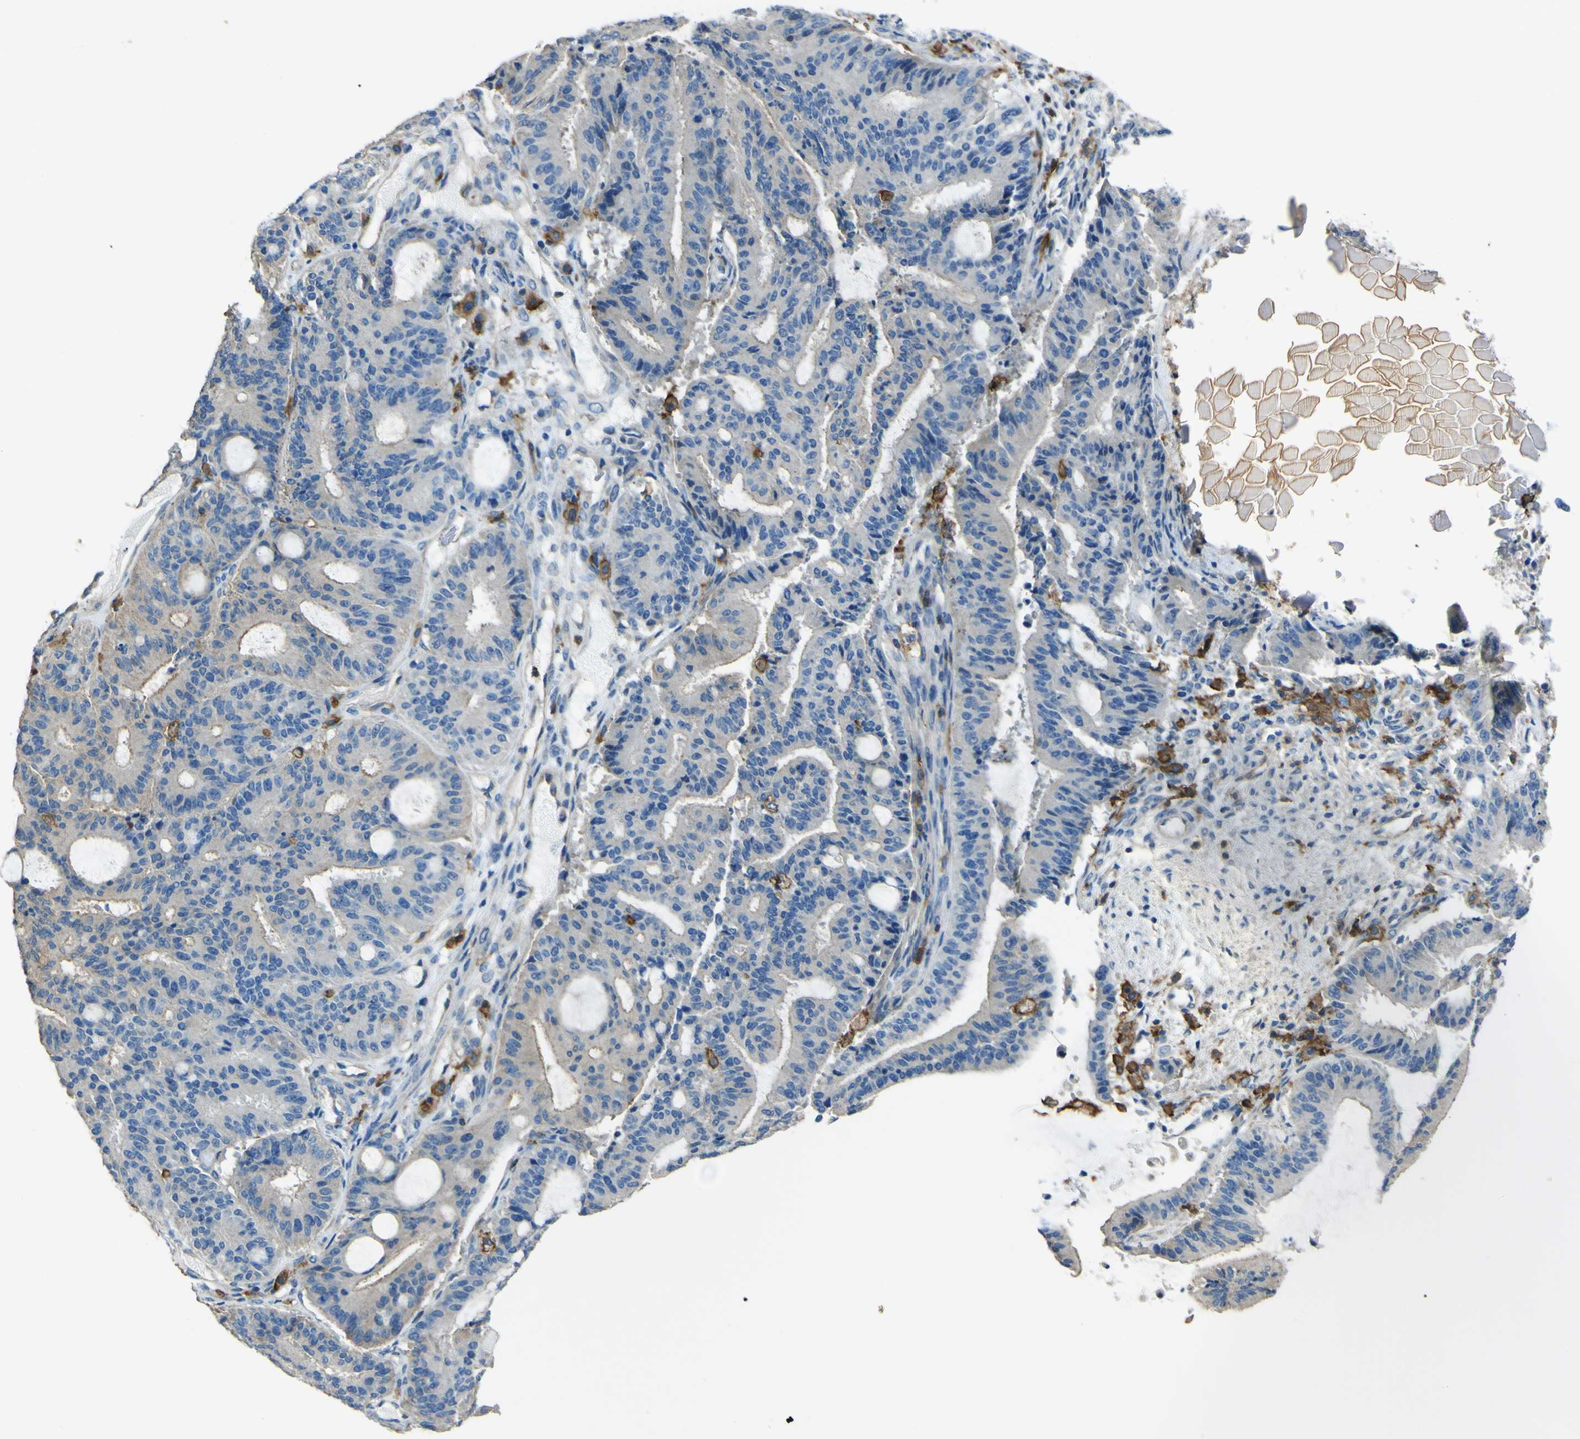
{"staining": {"intensity": "negative", "quantity": "none", "location": "none"}, "tissue": "liver cancer", "cell_type": "Tumor cells", "image_type": "cancer", "snomed": [{"axis": "morphology", "description": "Cholangiocarcinoma"}, {"axis": "topography", "description": "Liver"}], "caption": "Immunohistochemical staining of human liver cancer exhibits no significant staining in tumor cells.", "gene": "LAIR1", "patient": {"sex": "female", "age": 73}}